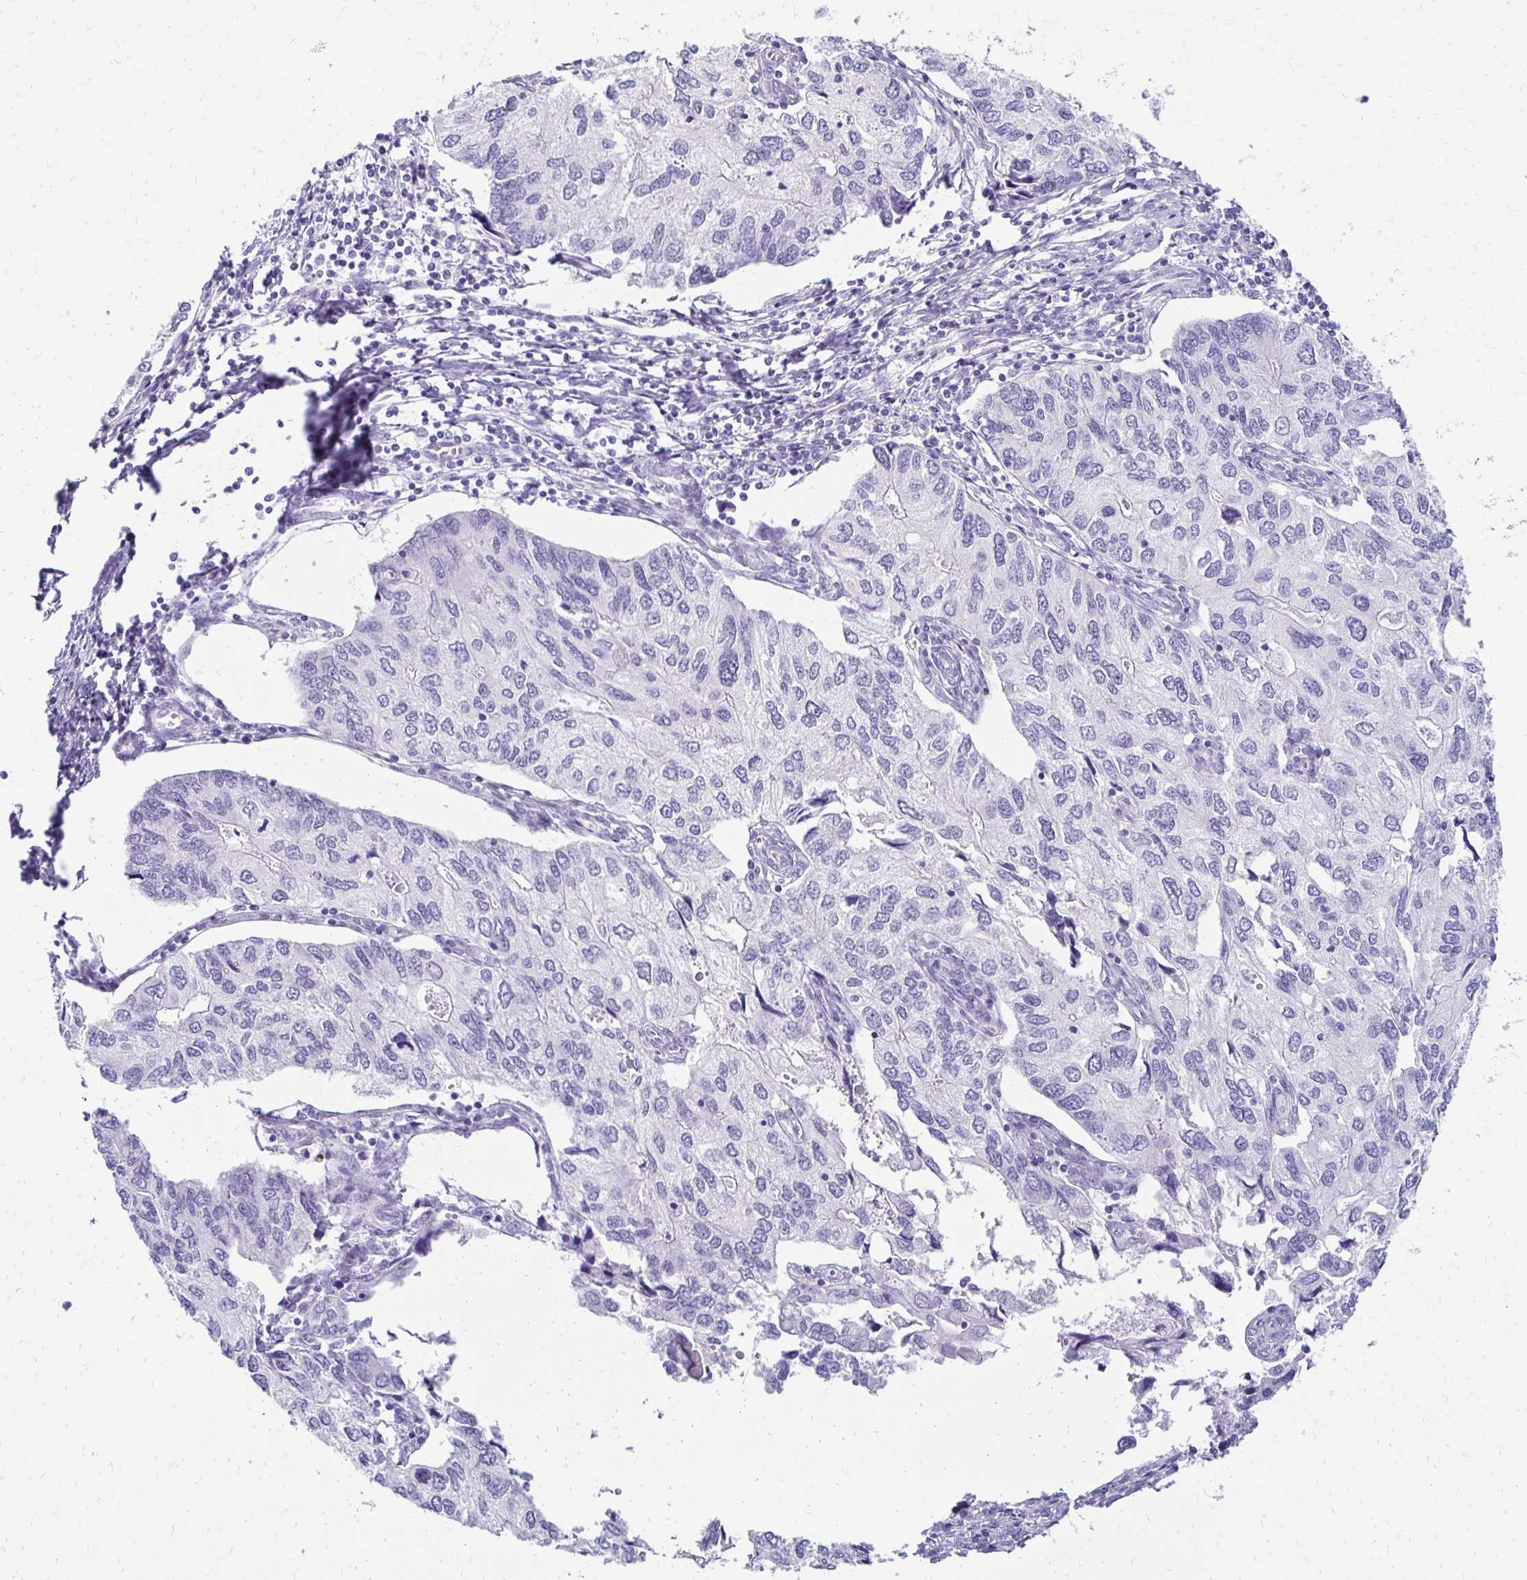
{"staining": {"intensity": "negative", "quantity": "none", "location": "none"}, "tissue": "endometrial cancer", "cell_type": "Tumor cells", "image_type": "cancer", "snomed": [{"axis": "morphology", "description": "Carcinoma, NOS"}, {"axis": "topography", "description": "Uterus"}], "caption": "IHC photomicrograph of human endometrial cancer stained for a protein (brown), which shows no expression in tumor cells.", "gene": "TMEM54", "patient": {"sex": "female", "age": 76}}